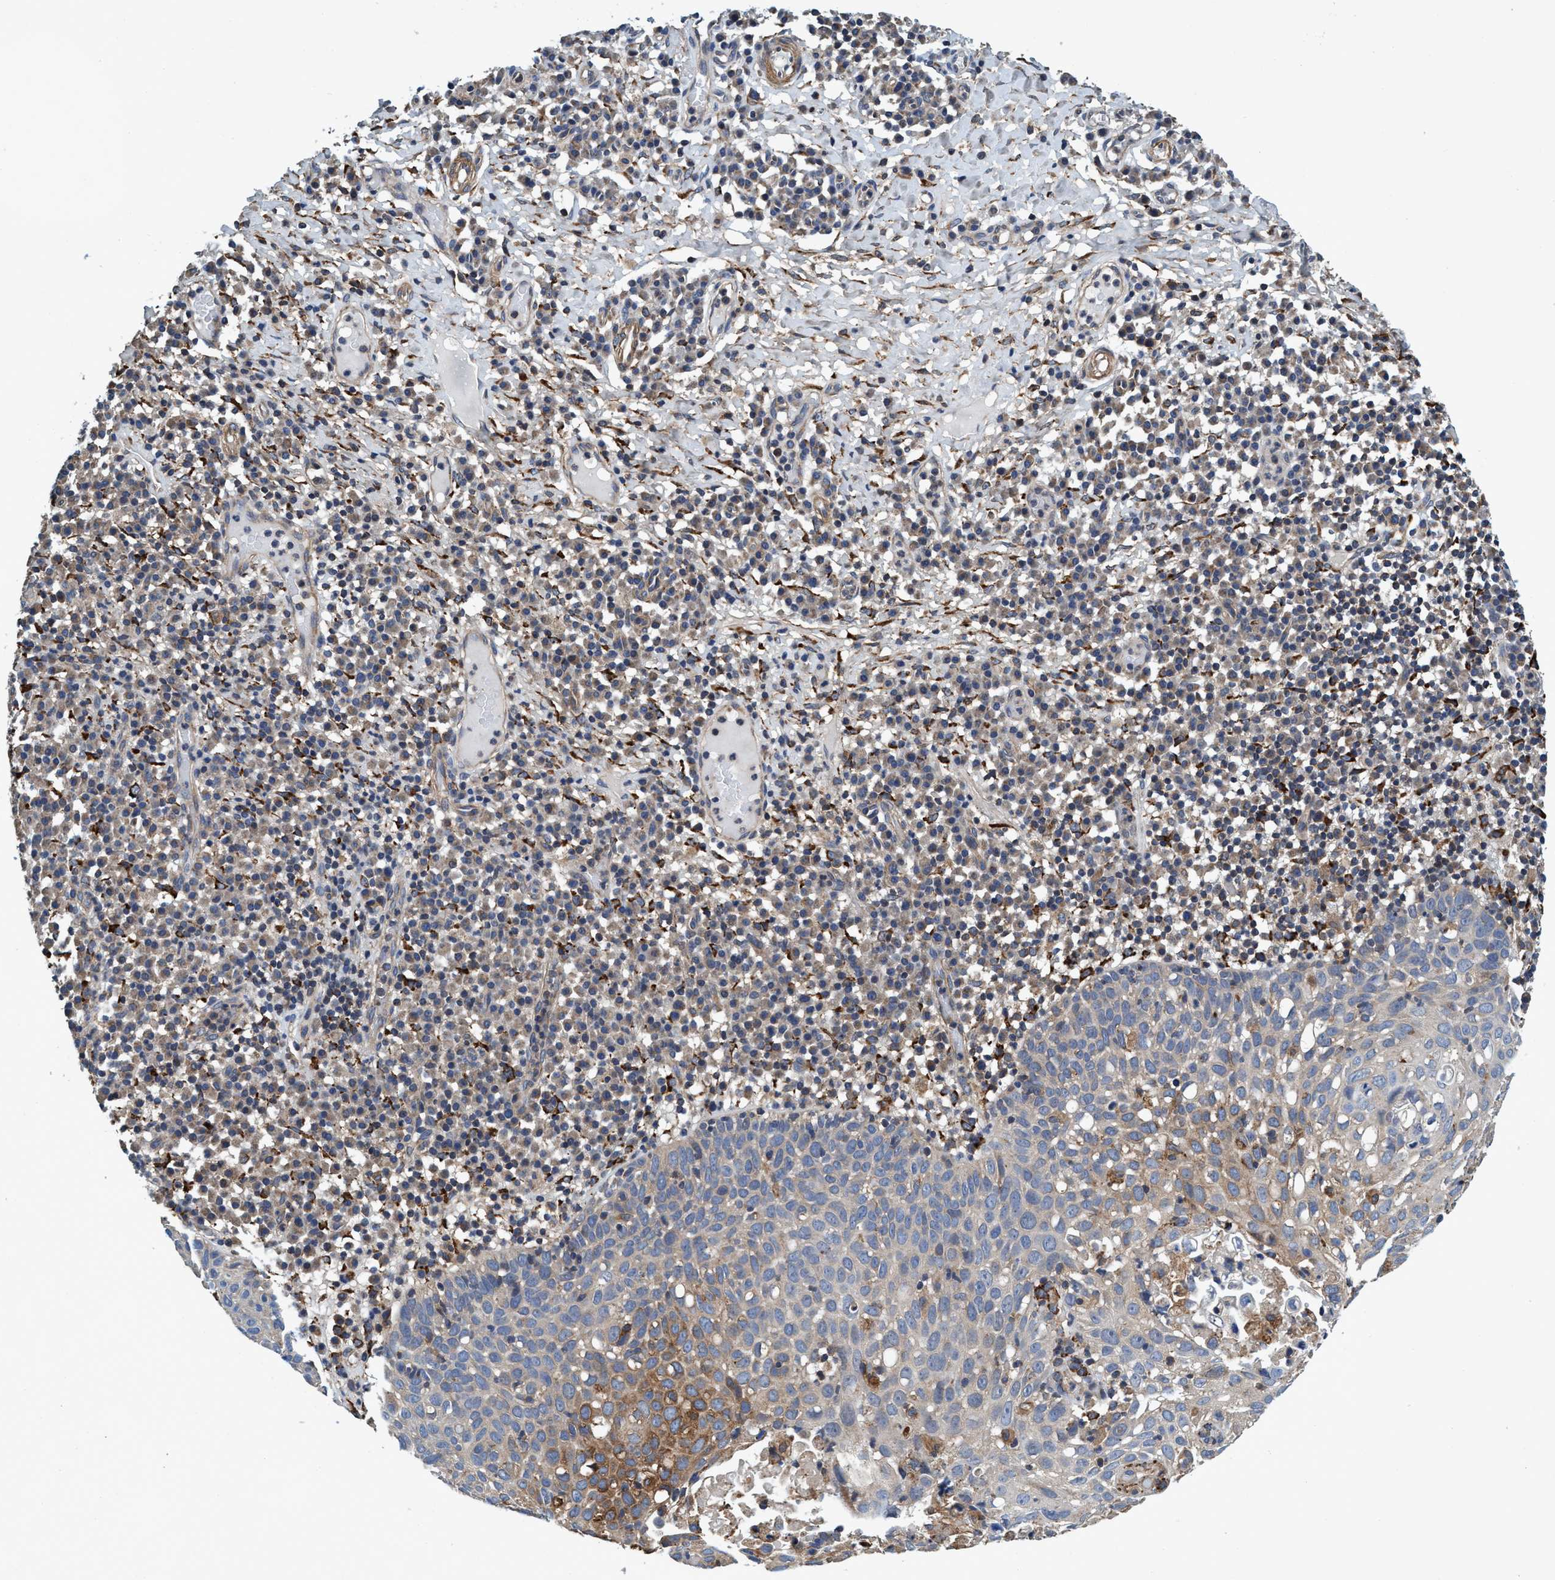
{"staining": {"intensity": "moderate", "quantity": "<25%", "location": "cytoplasmic/membranous"}, "tissue": "skin cancer", "cell_type": "Tumor cells", "image_type": "cancer", "snomed": [{"axis": "morphology", "description": "Squamous cell carcinoma in situ, NOS"}, {"axis": "morphology", "description": "Squamous cell carcinoma, NOS"}, {"axis": "topography", "description": "Skin"}], "caption": "Tumor cells demonstrate moderate cytoplasmic/membranous positivity in approximately <25% of cells in skin cancer (squamous cell carcinoma).", "gene": "CALCOCO2", "patient": {"sex": "male", "age": 93}}